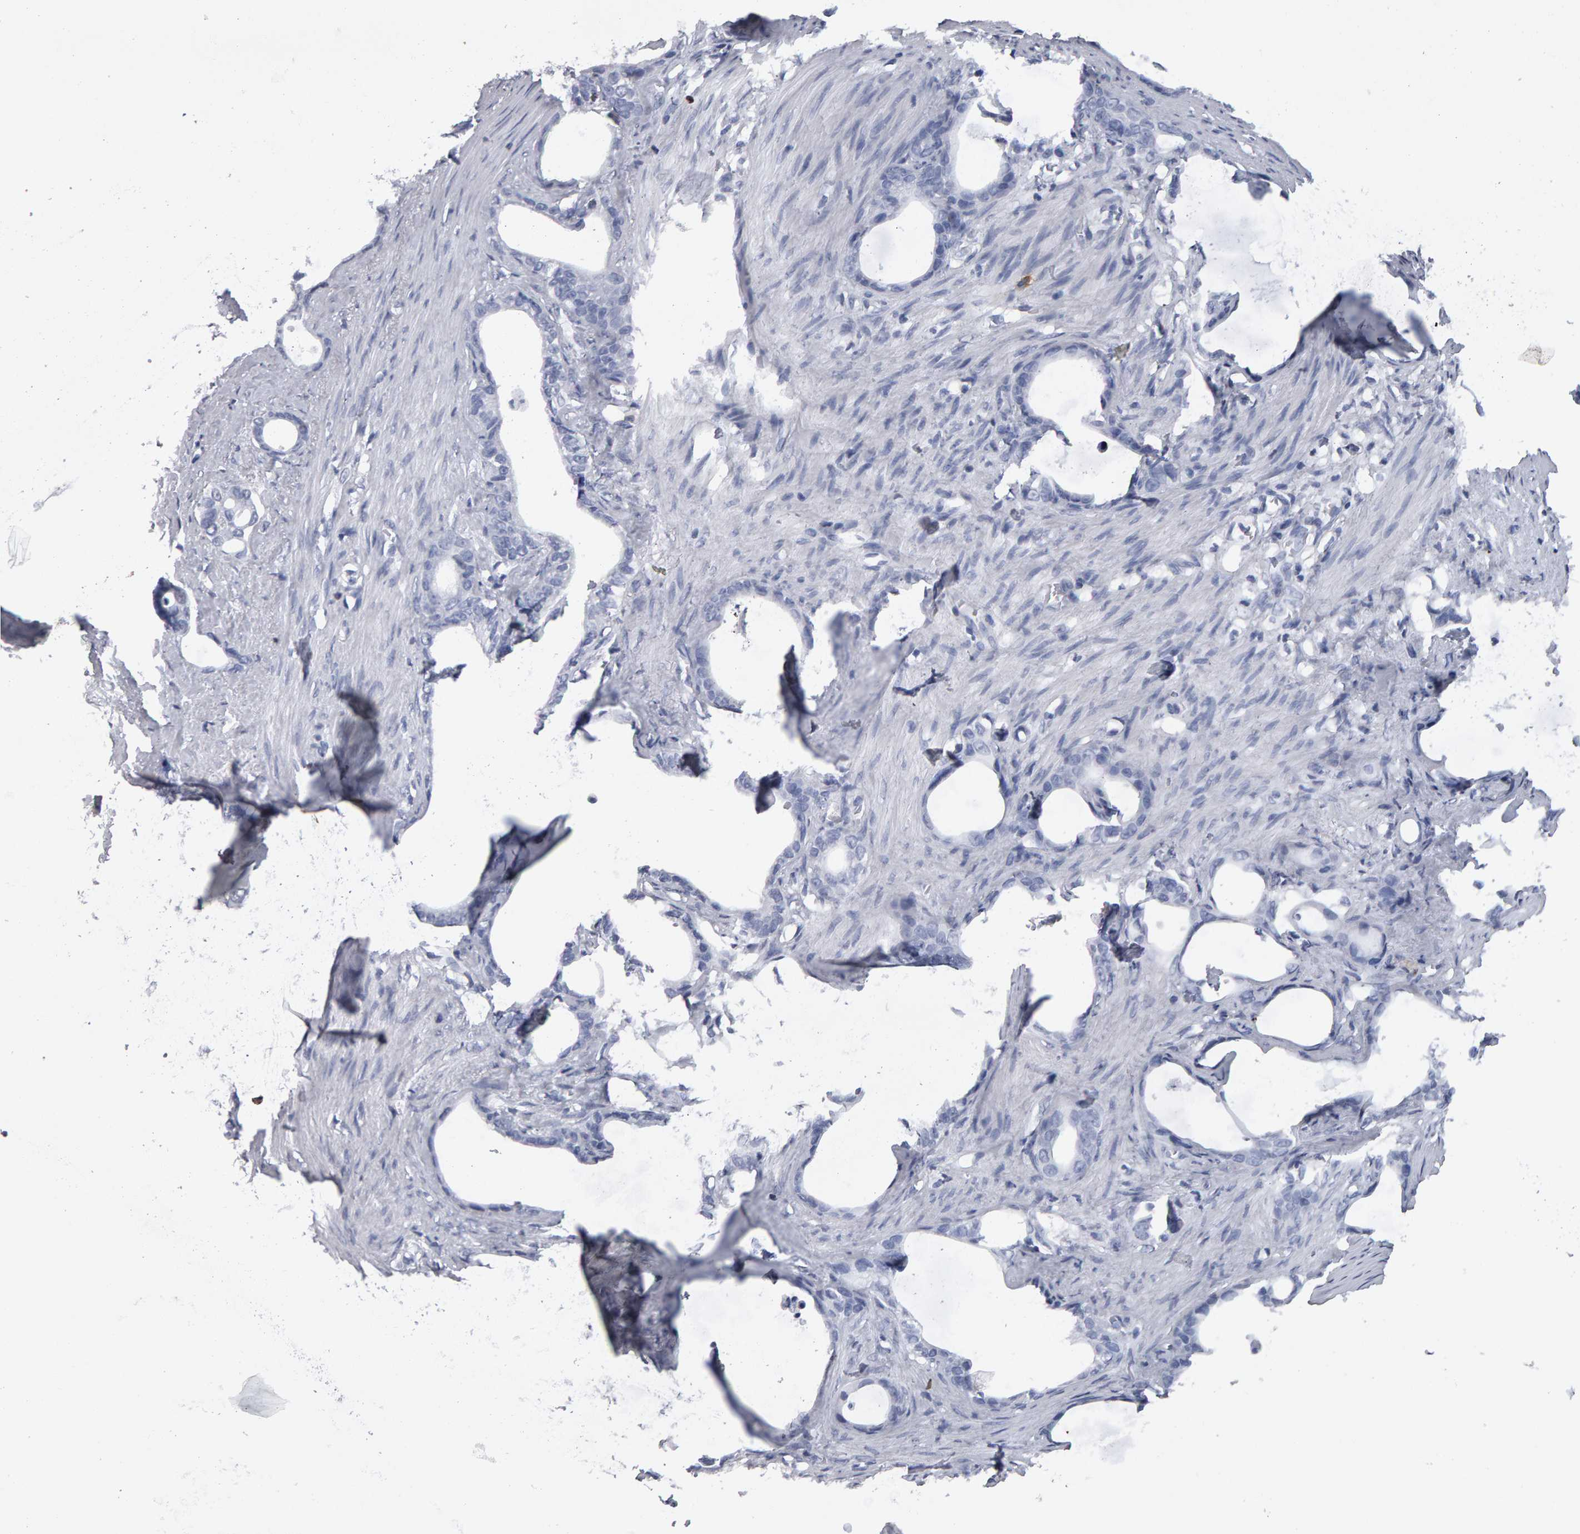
{"staining": {"intensity": "negative", "quantity": "none", "location": "none"}, "tissue": "stomach cancer", "cell_type": "Tumor cells", "image_type": "cancer", "snomed": [{"axis": "morphology", "description": "Adenocarcinoma, NOS"}, {"axis": "topography", "description": "Stomach"}], "caption": "Human stomach cancer stained for a protein using immunohistochemistry shows no positivity in tumor cells.", "gene": "CD38", "patient": {"sex": "female", "age": 75}}